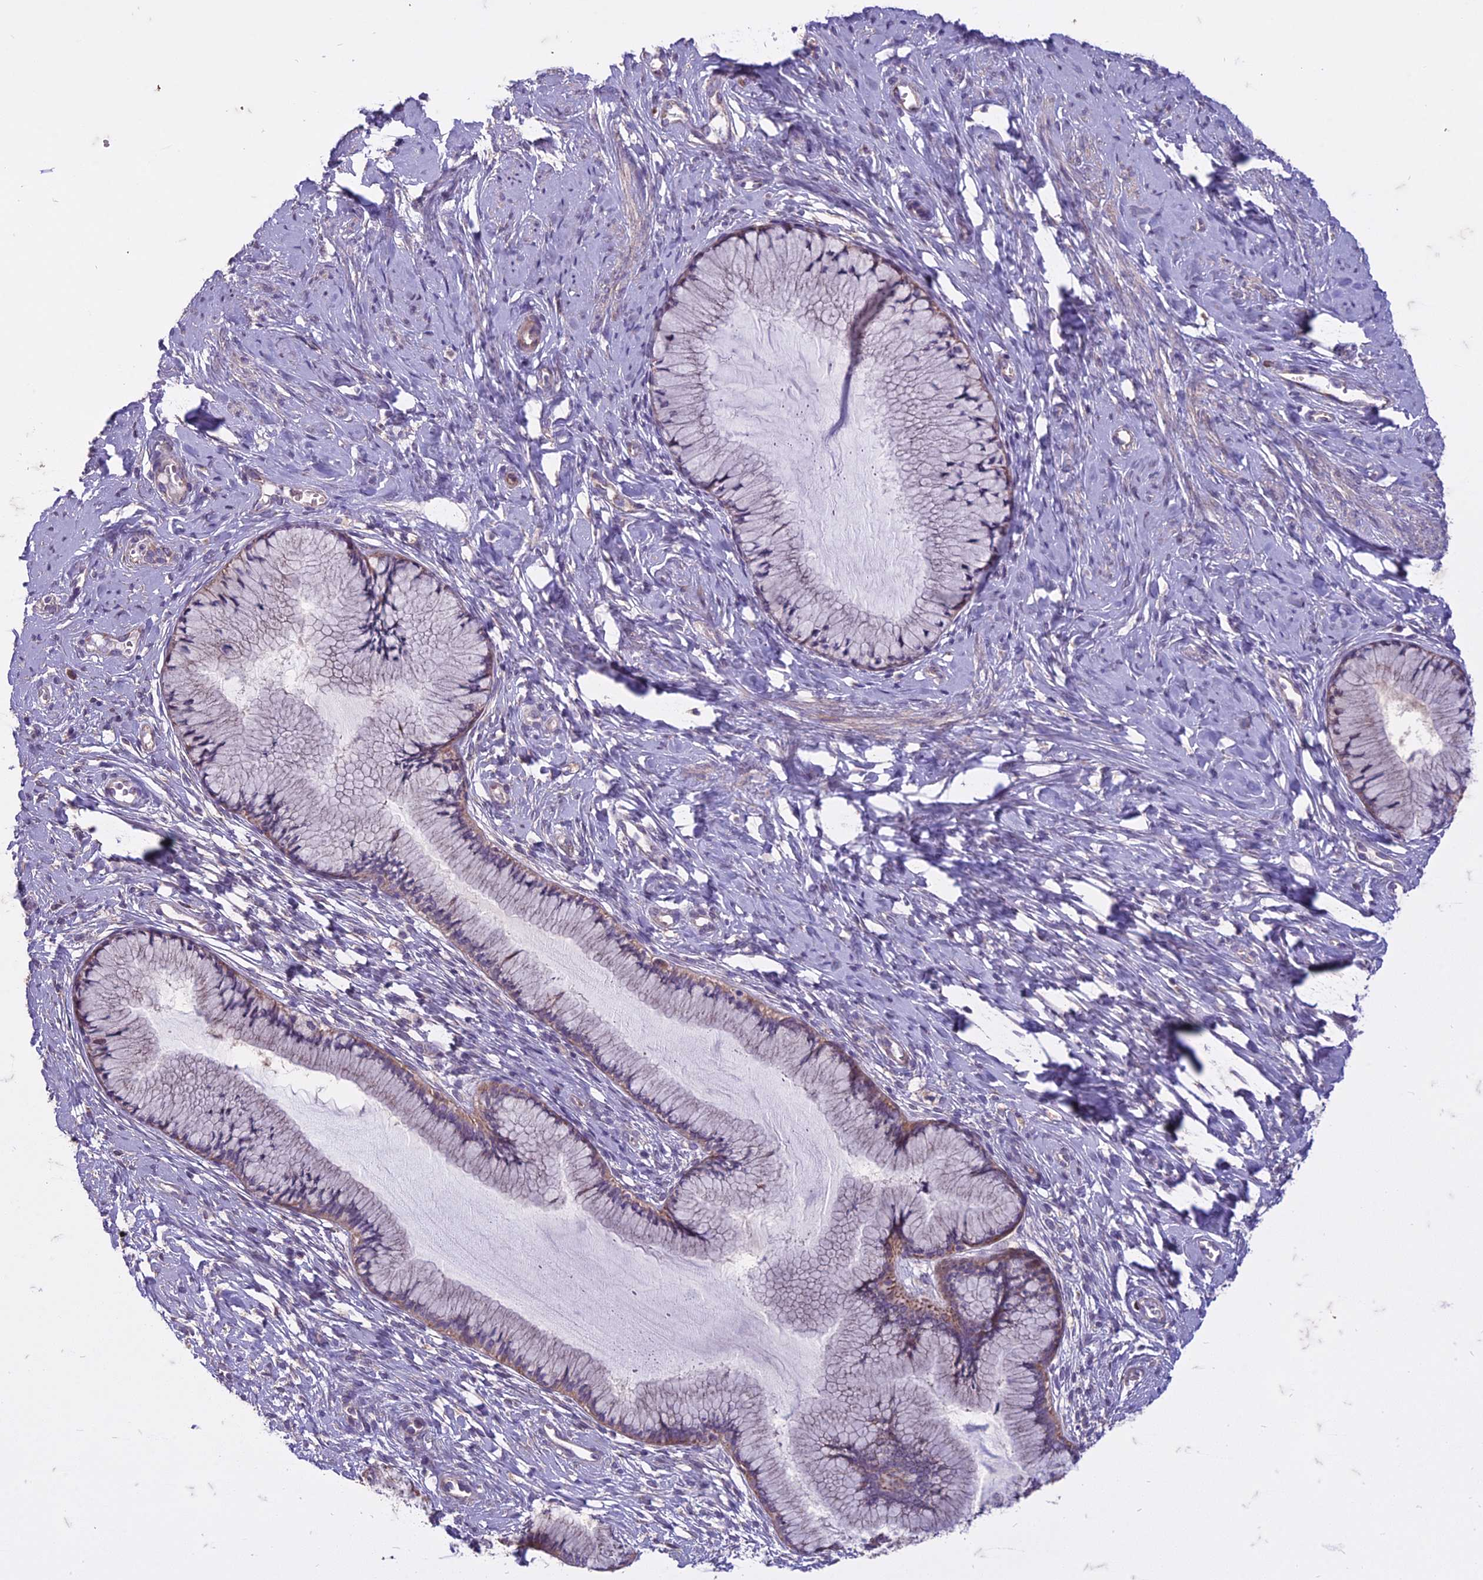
{"staining": {"intensity": "moderate", "quantity": "25%-75%", "location": "cytoplasmic/membranous"}, "tissue": "cervix", "cell_type": "Glandular cells", "image_type": "normal", "snomed": [{"axis": "morphology", "description": "Normal tissue, NOS"}, {"axis": "topography", "description": "Cervix"}], "caption": "Immunohistochemistry micrograph of benign cervix: human cervix stained using IHC demonstrates medium levels of moderate protein expression localized specifically in the cytoplasmic/membranous of glandular cells, appearing as a cytoplasmic/membranous brown color.", "gene": "DUS2", "patient": {"sex": "female", "age": 42}}